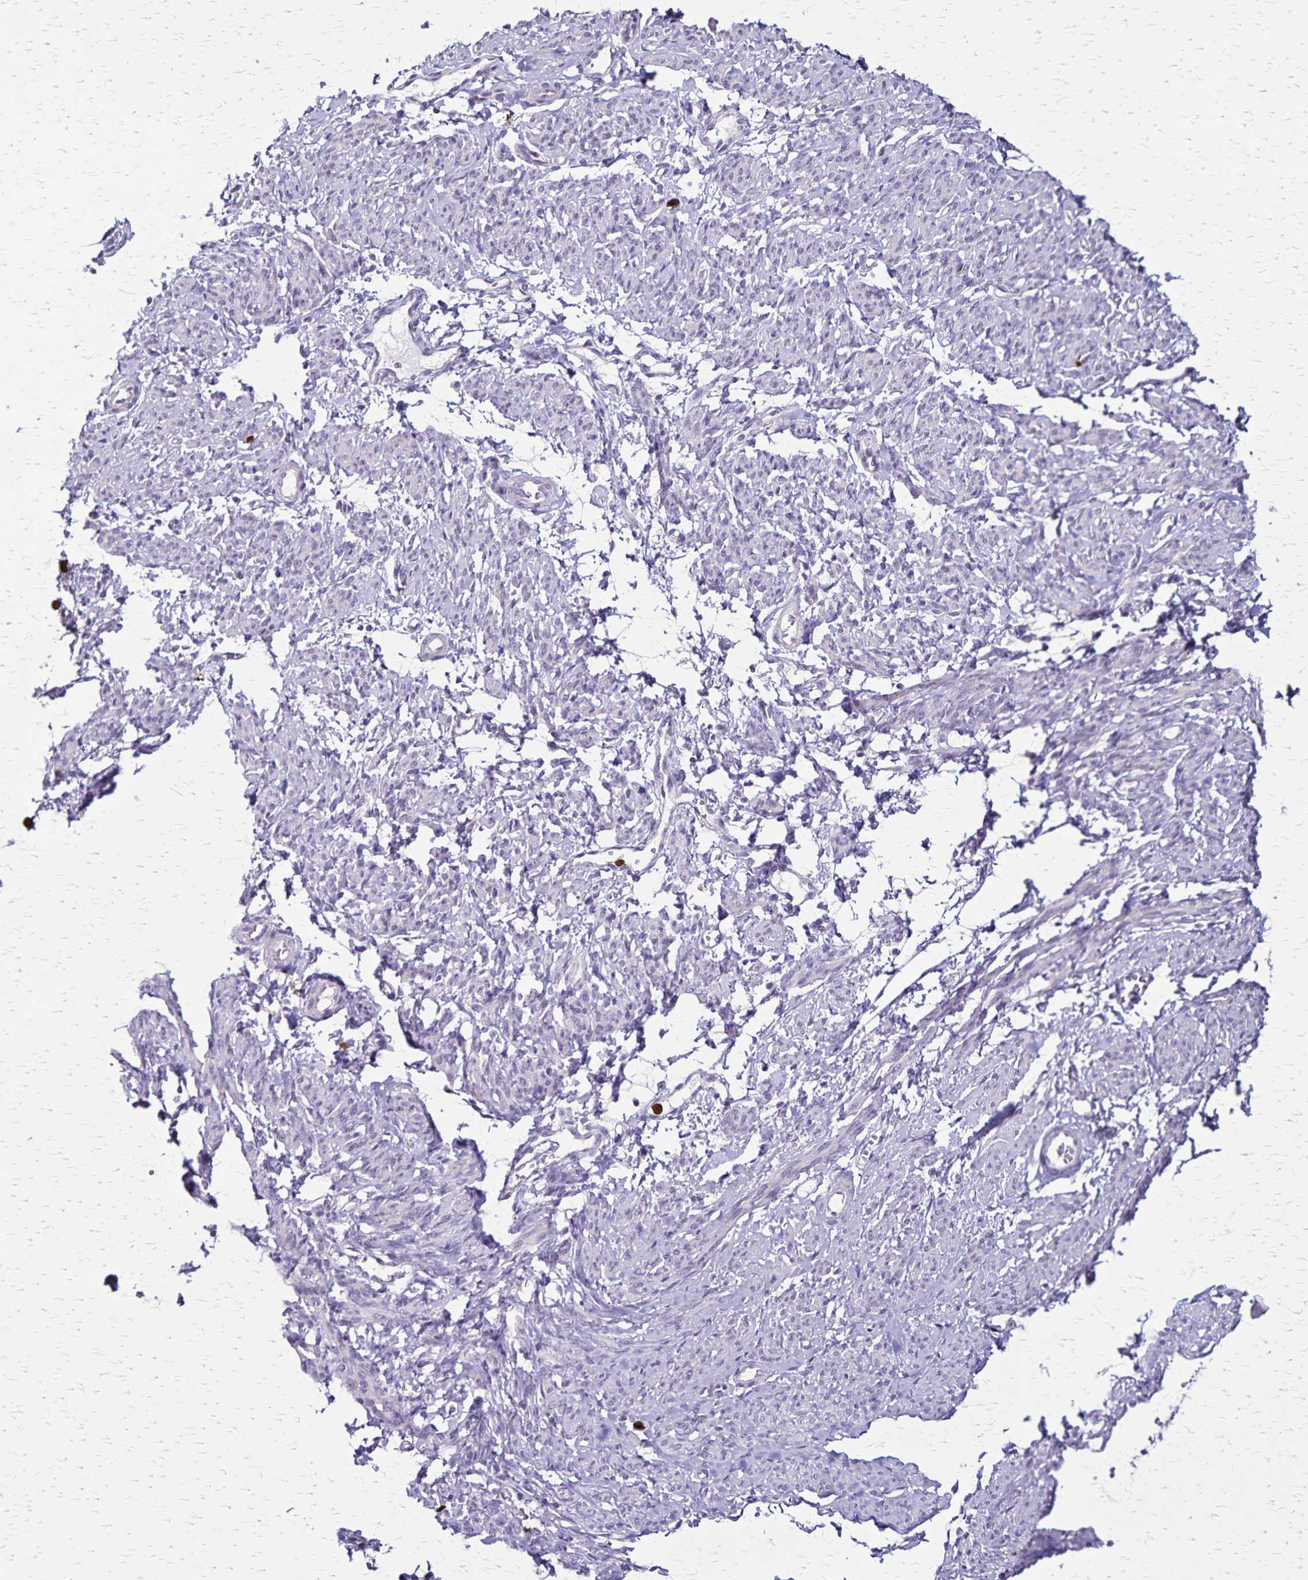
{"staining": {"intensity": "negative", "quantity": "none", "location": "none"}, "tissue": "smooth muscle", "cell_type": "Smooth muscle cells", "image_type": "normal", "snomed": [{"axis": "morphology", "description": "Normal tissue, NOS"}, {"axis": "topography", "description": "Smooth muscle"}], "caption": "The micrograph exhibits no significant expression in smooth muscle cells of smooth muscle. (Brightfield microscopy of DAB IHC at high magnification).", "gene": "ULBP3", "patient": {"sex": "female", "age": 65}}